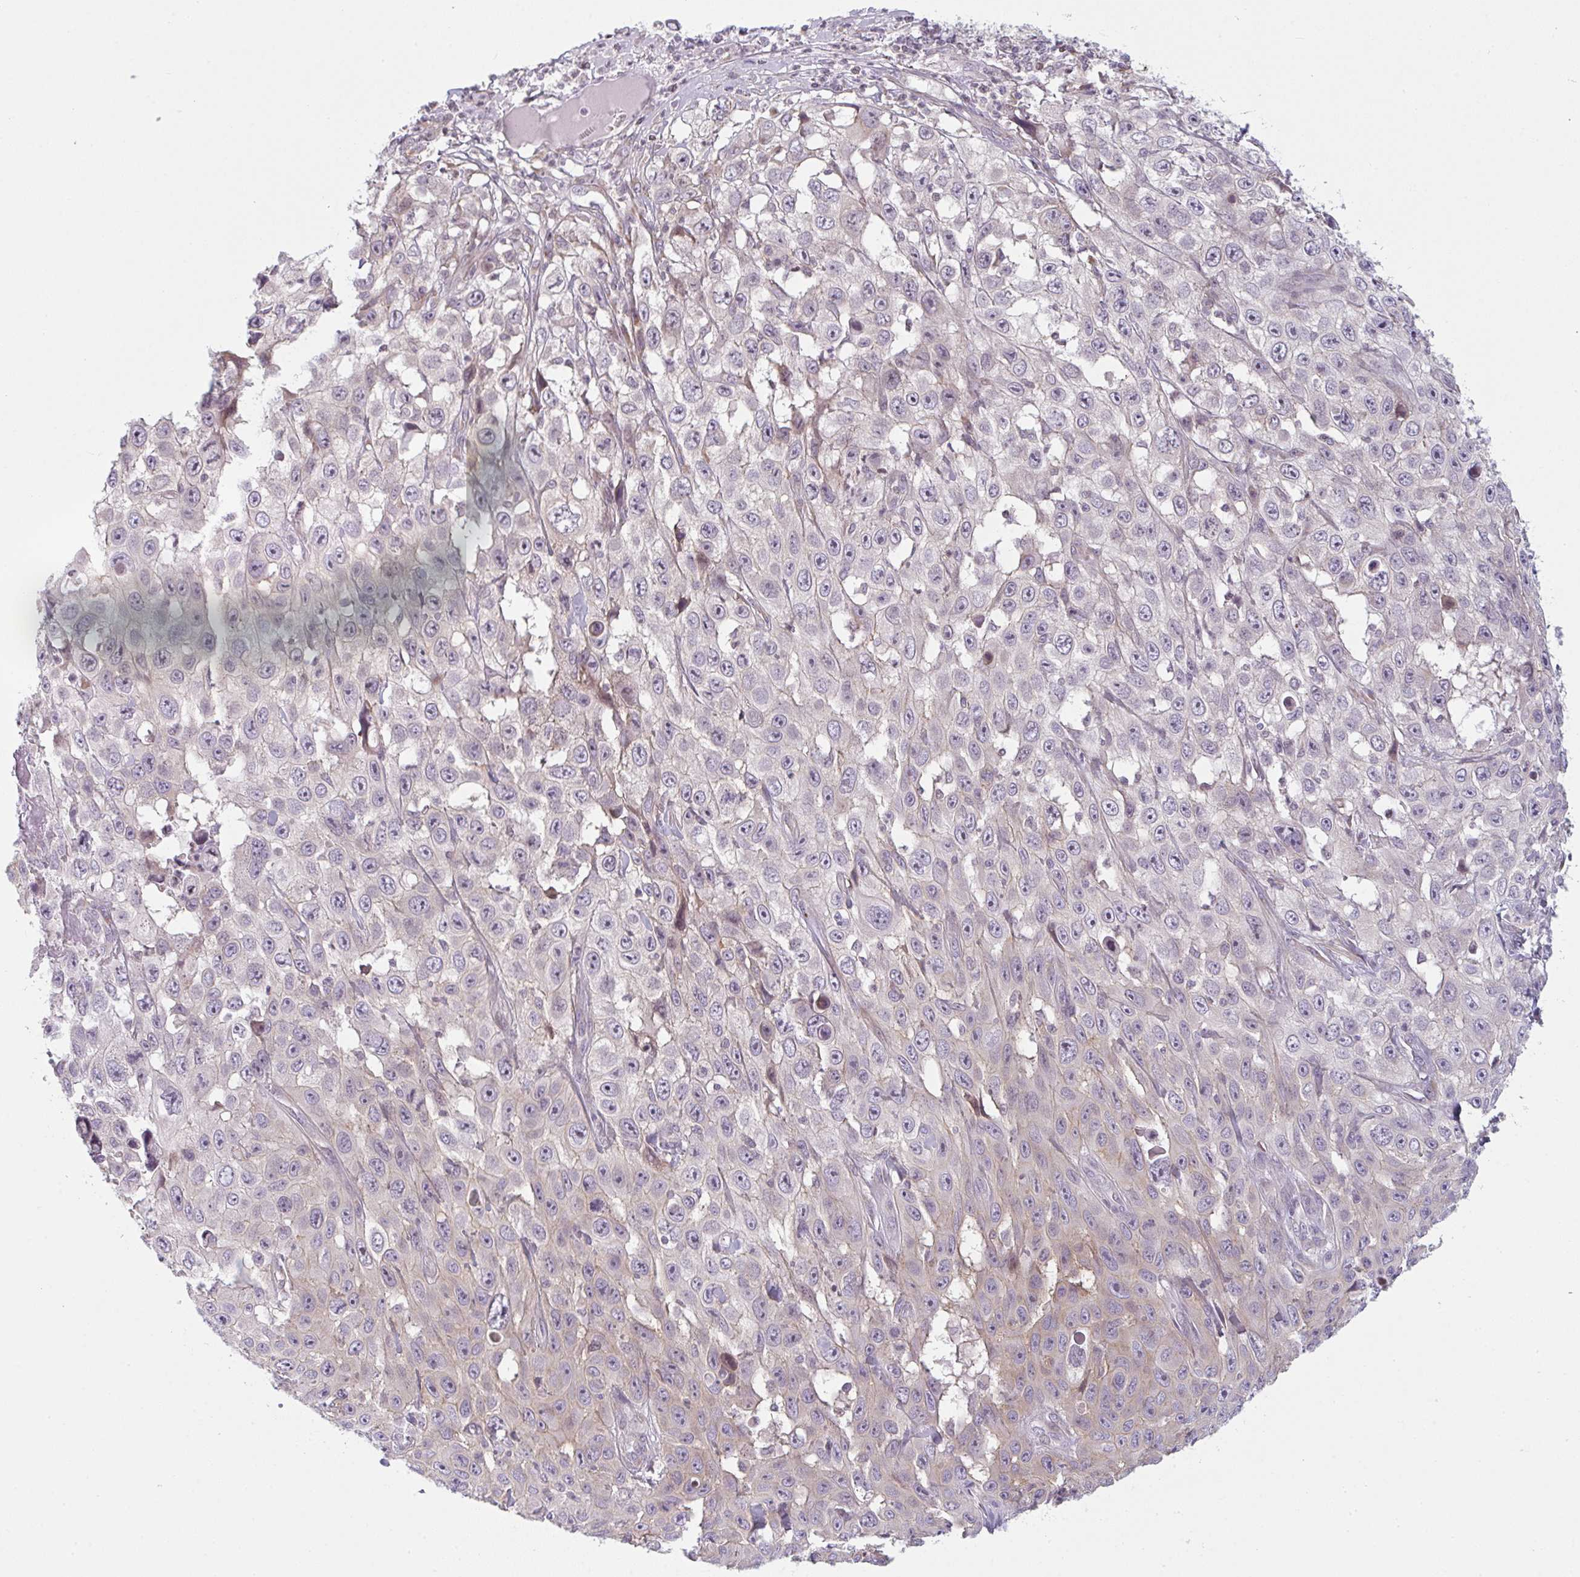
{"staining": {"intensity": "weak", "quantity": "<25%", "location": "cytoplasmic/membranous"}, "tissue": "skin cancer", "cell_type": "Tumor cells", "image_type": "cancer", "snomed": [{"axis": "morphology", "description": "Squamous cell carcinoma, NOS"}, {"axis": "topography", "description": "Skin"}], "caption": "The IHC photomicrograph has no significant staining in tumor cells of squamous cell carcinoma (skin) tissue.", "gene": "TMEM237", "patient": {"sex": "male", "age": 82}}